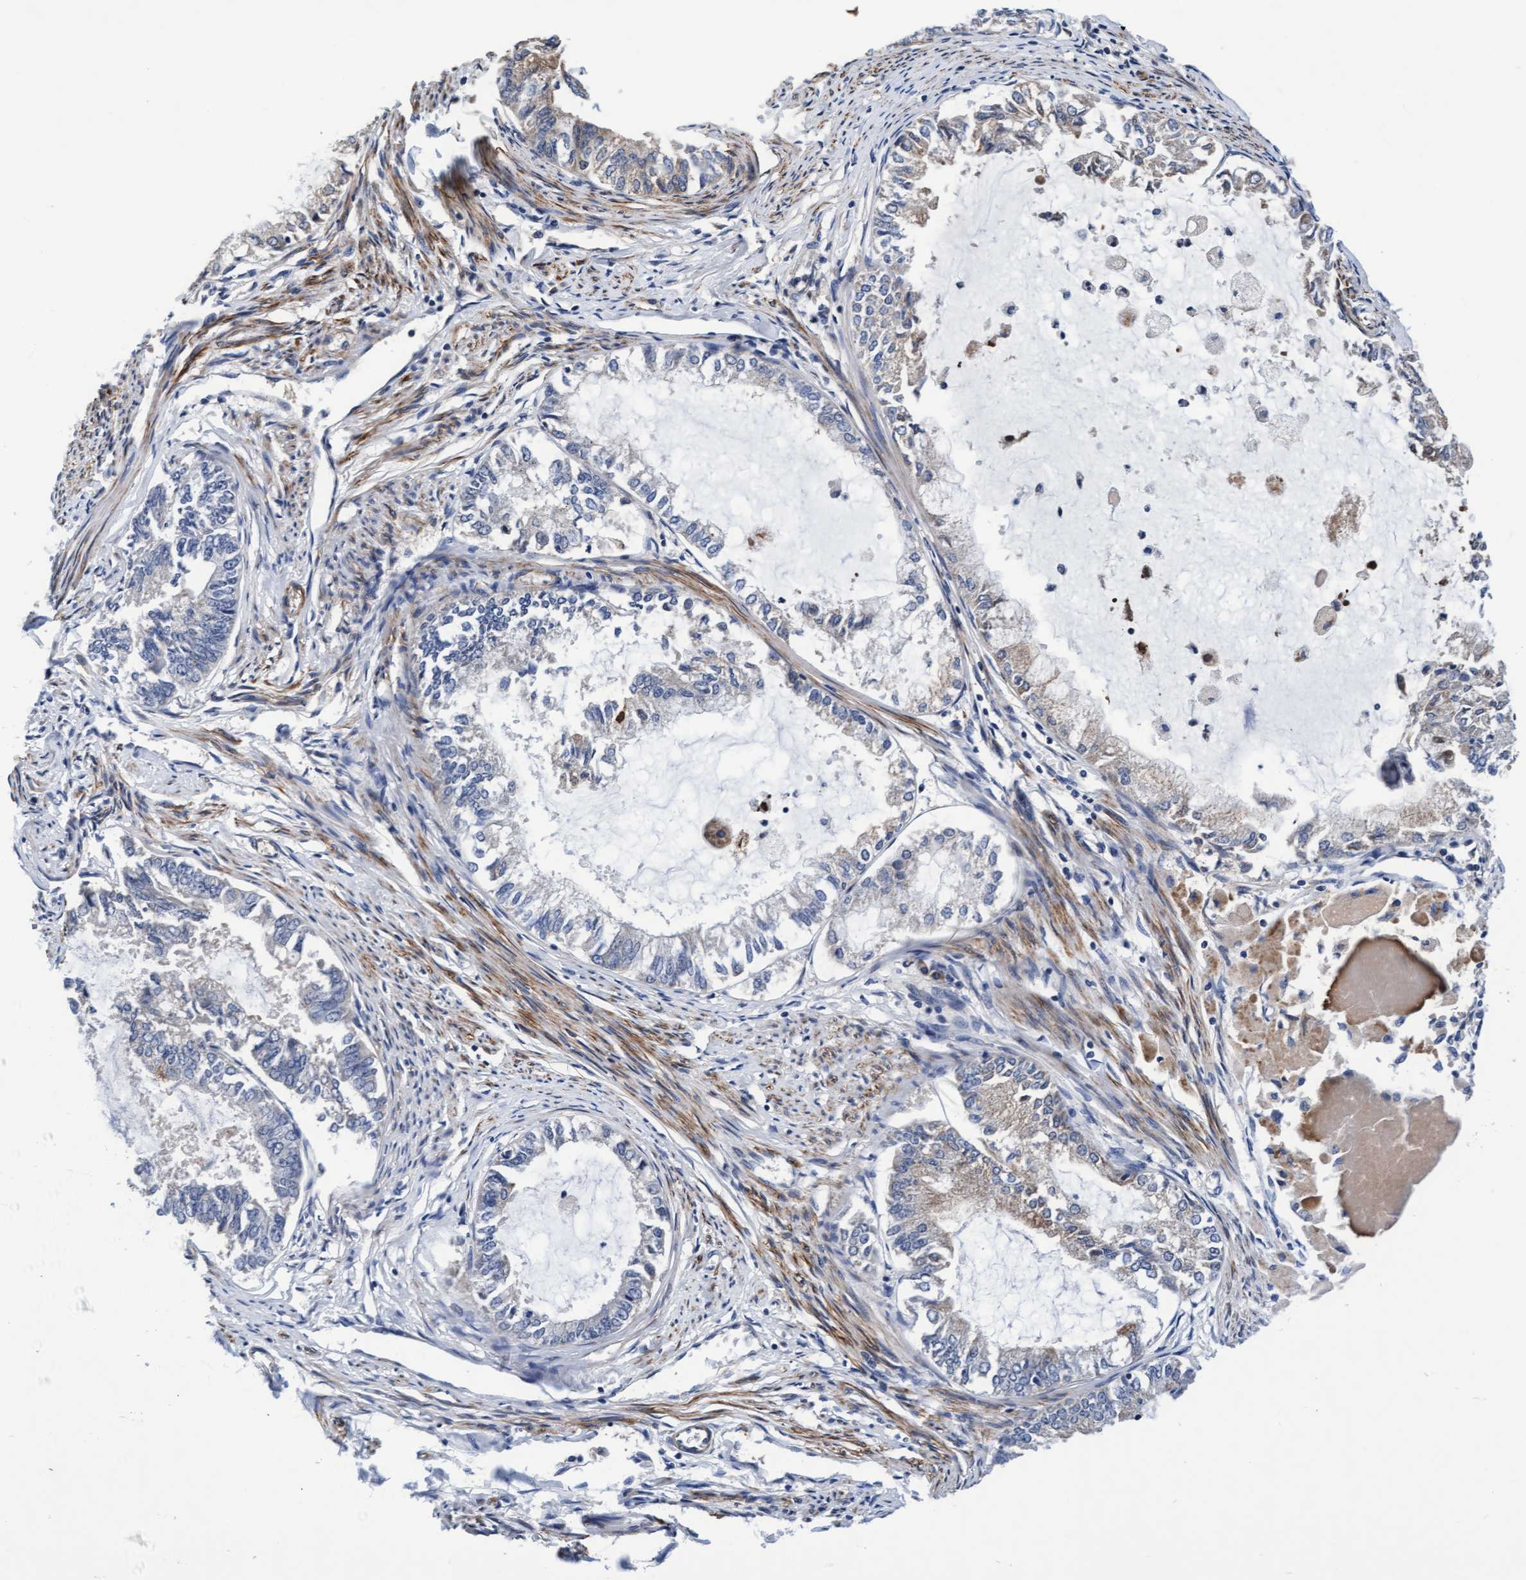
{"staining": {"intensity": "weak", "quantity": "<25%", "location": "cytoplasmic/membranous"}, "tissue": "endometrial cancer", "cell_type": "Tumor cells", "image_type": "cancer", "snomed": [{"axis": "morphology", "description": "Adenocarcinoma, NOS"}, {"axis": "topography", "description": "Endometrium"}], "caption": "Immunohistochemistry image of neoplastic tissue: endometrial adenocarcinoma stained with DAB reveals no significant protein expression in tumor cells. (Immunohistochemistry (ihc), brightfield microscopy, high magnification).", "gene": "EFCAB13", "patient": {"sex": "female", "age": 86}}